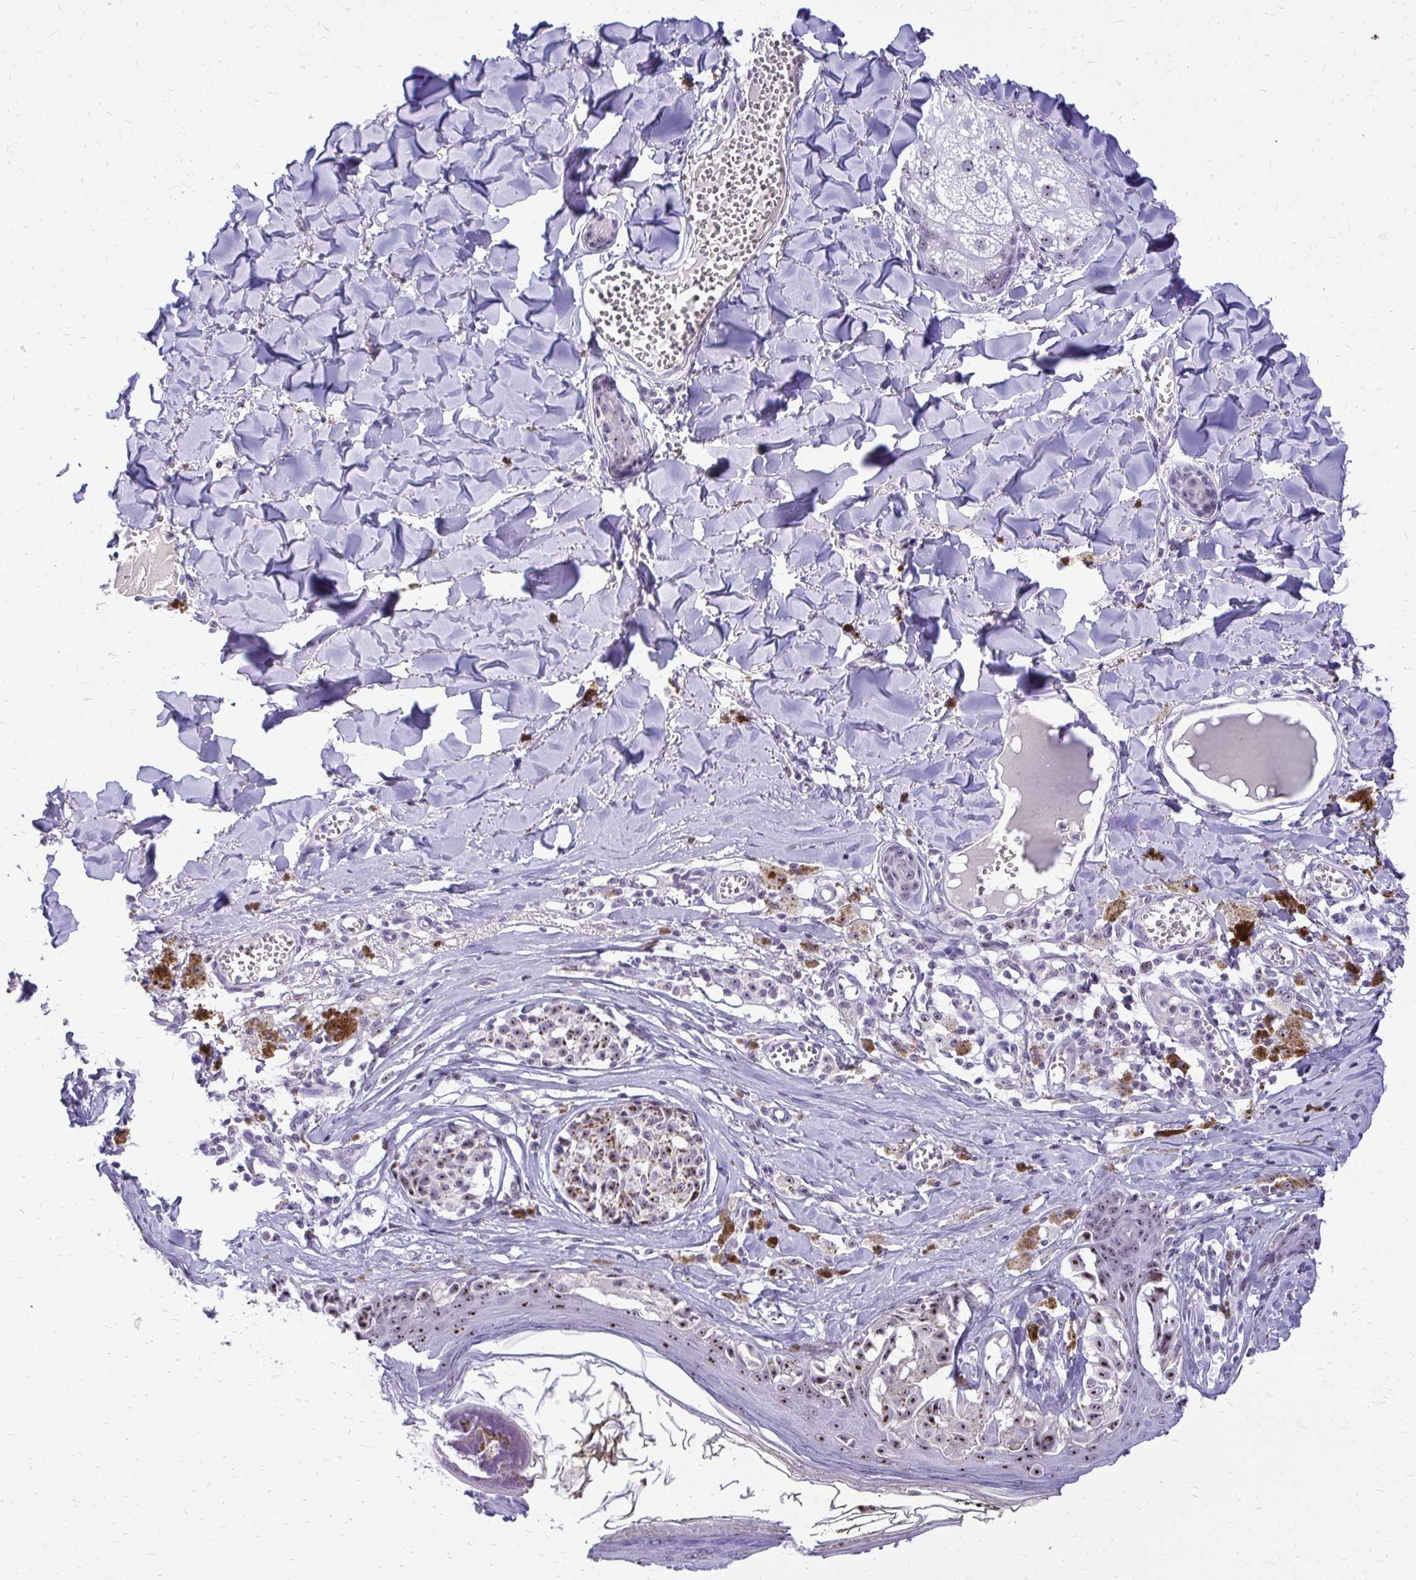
{"staining": {"intensity": "moderate", "quantity": "25%-75%", "location": "nuclear"}, "tissue": "melanoma", "cell_type": "Tumor cells", "image_type": "cancer", "snomed": [{"axis": "morphology", "description": "Malignant melanoma, NOS"}, {"axis": "topography", "description": "Skin"}], "caption": "A micrograph showing moderate nuclear positivity in about 25%-75% of tumor cells in melanoma, as visualized by brown immunohistochemical staining.", "gene": "NIFK", "patient": {"sex": "female", "age": 43}}